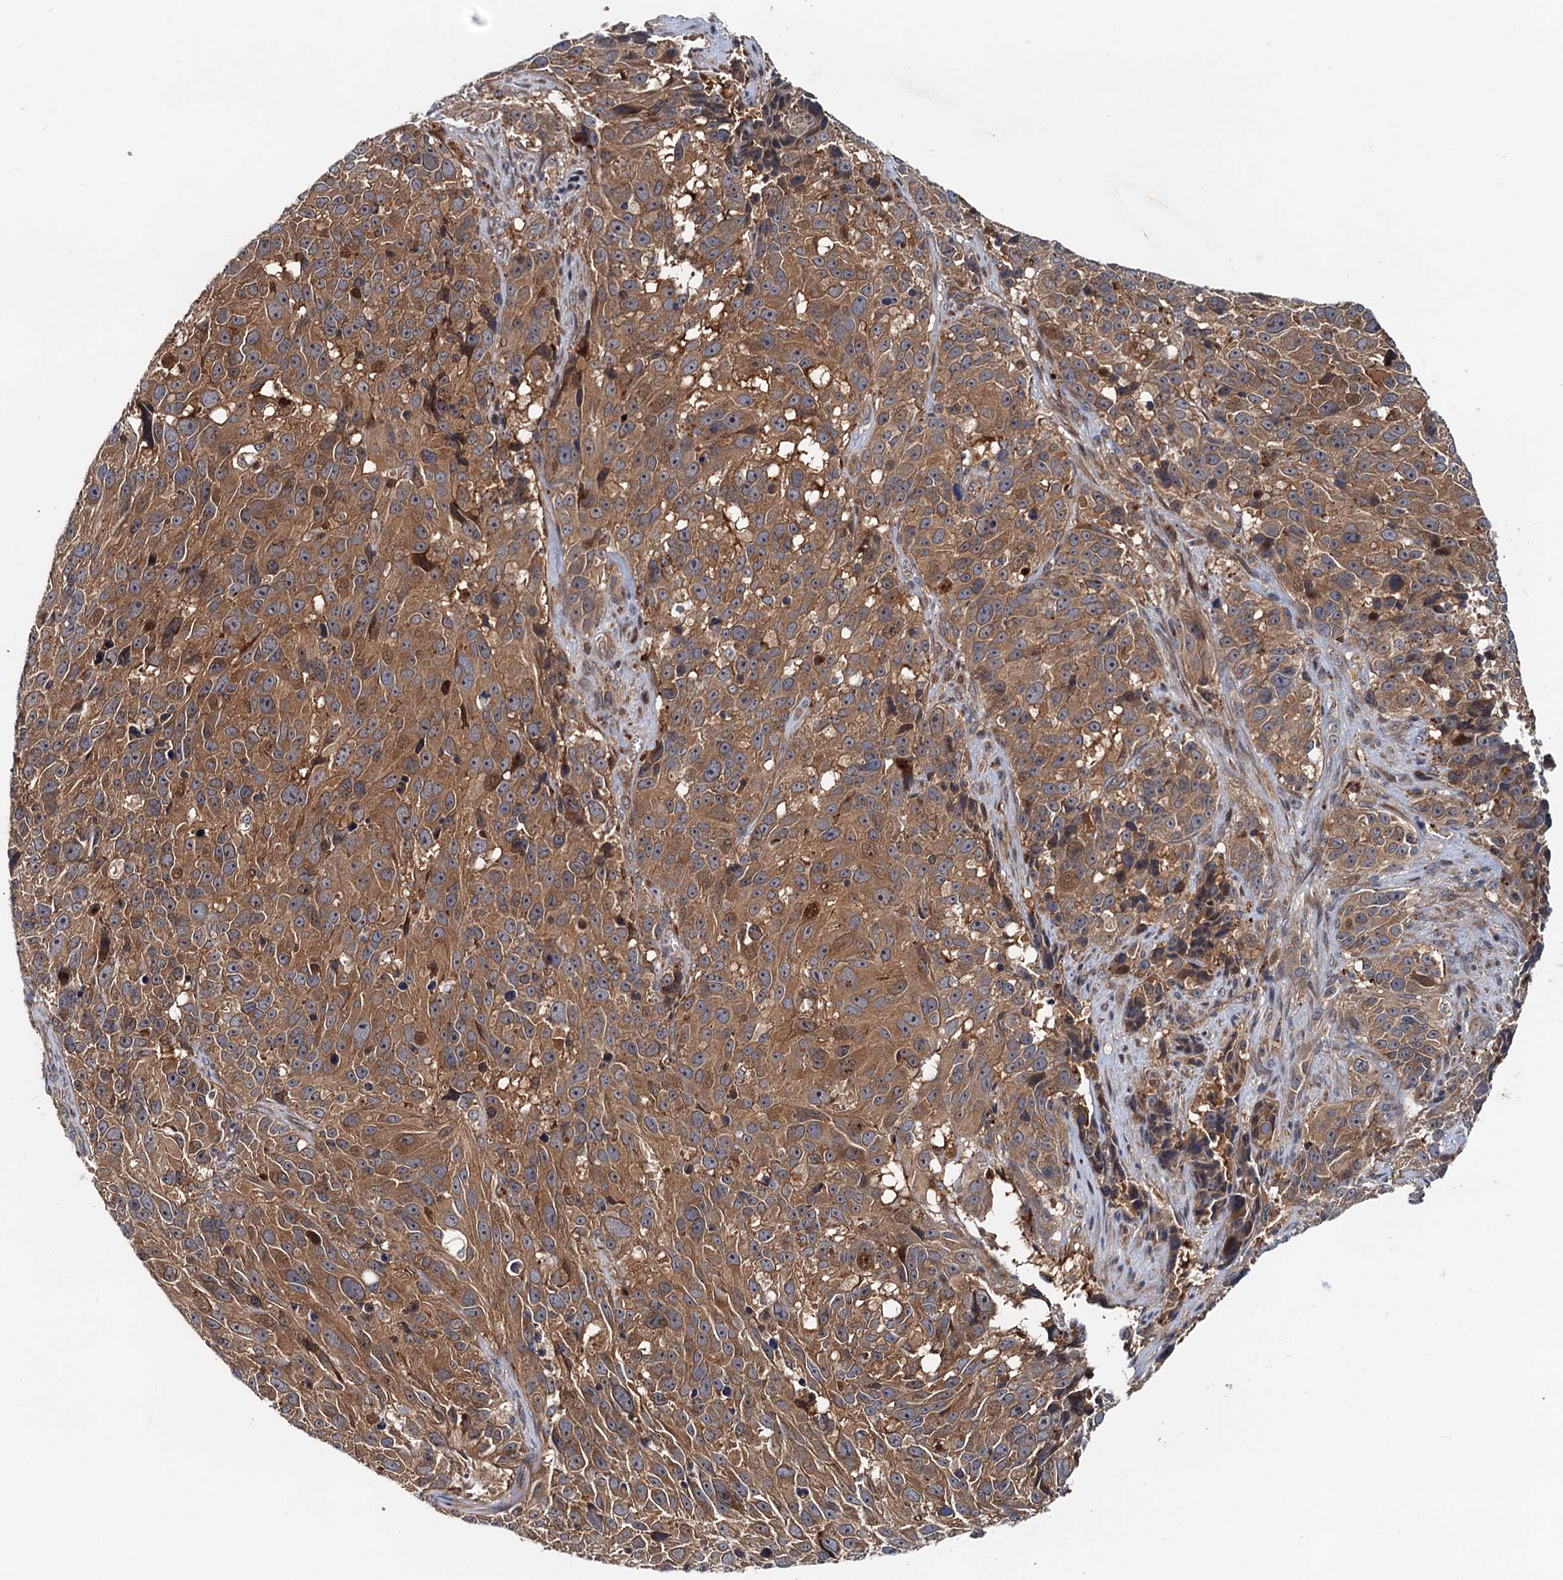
{"staining": {"intensity": "moderate", "quantity": ">75%", "location": "cytoplasmic/membranous"}, "tissue": "melanoma", "cell_type": "Tumor cells", "image_type": "cancer", "snomed": [{"axis": "morphology", "description": "Malignant melanoma, NOS"}, {"axis": "topography", "description": "Skin"}], "caption": "Brown immunohistochemical staining in human malignant melanoma reveals moderate cytoplasmic/membranous expression in about >75% of tumor cells.", "gene": "EFL1", "patient": {"sex": "male", "age": 84}}